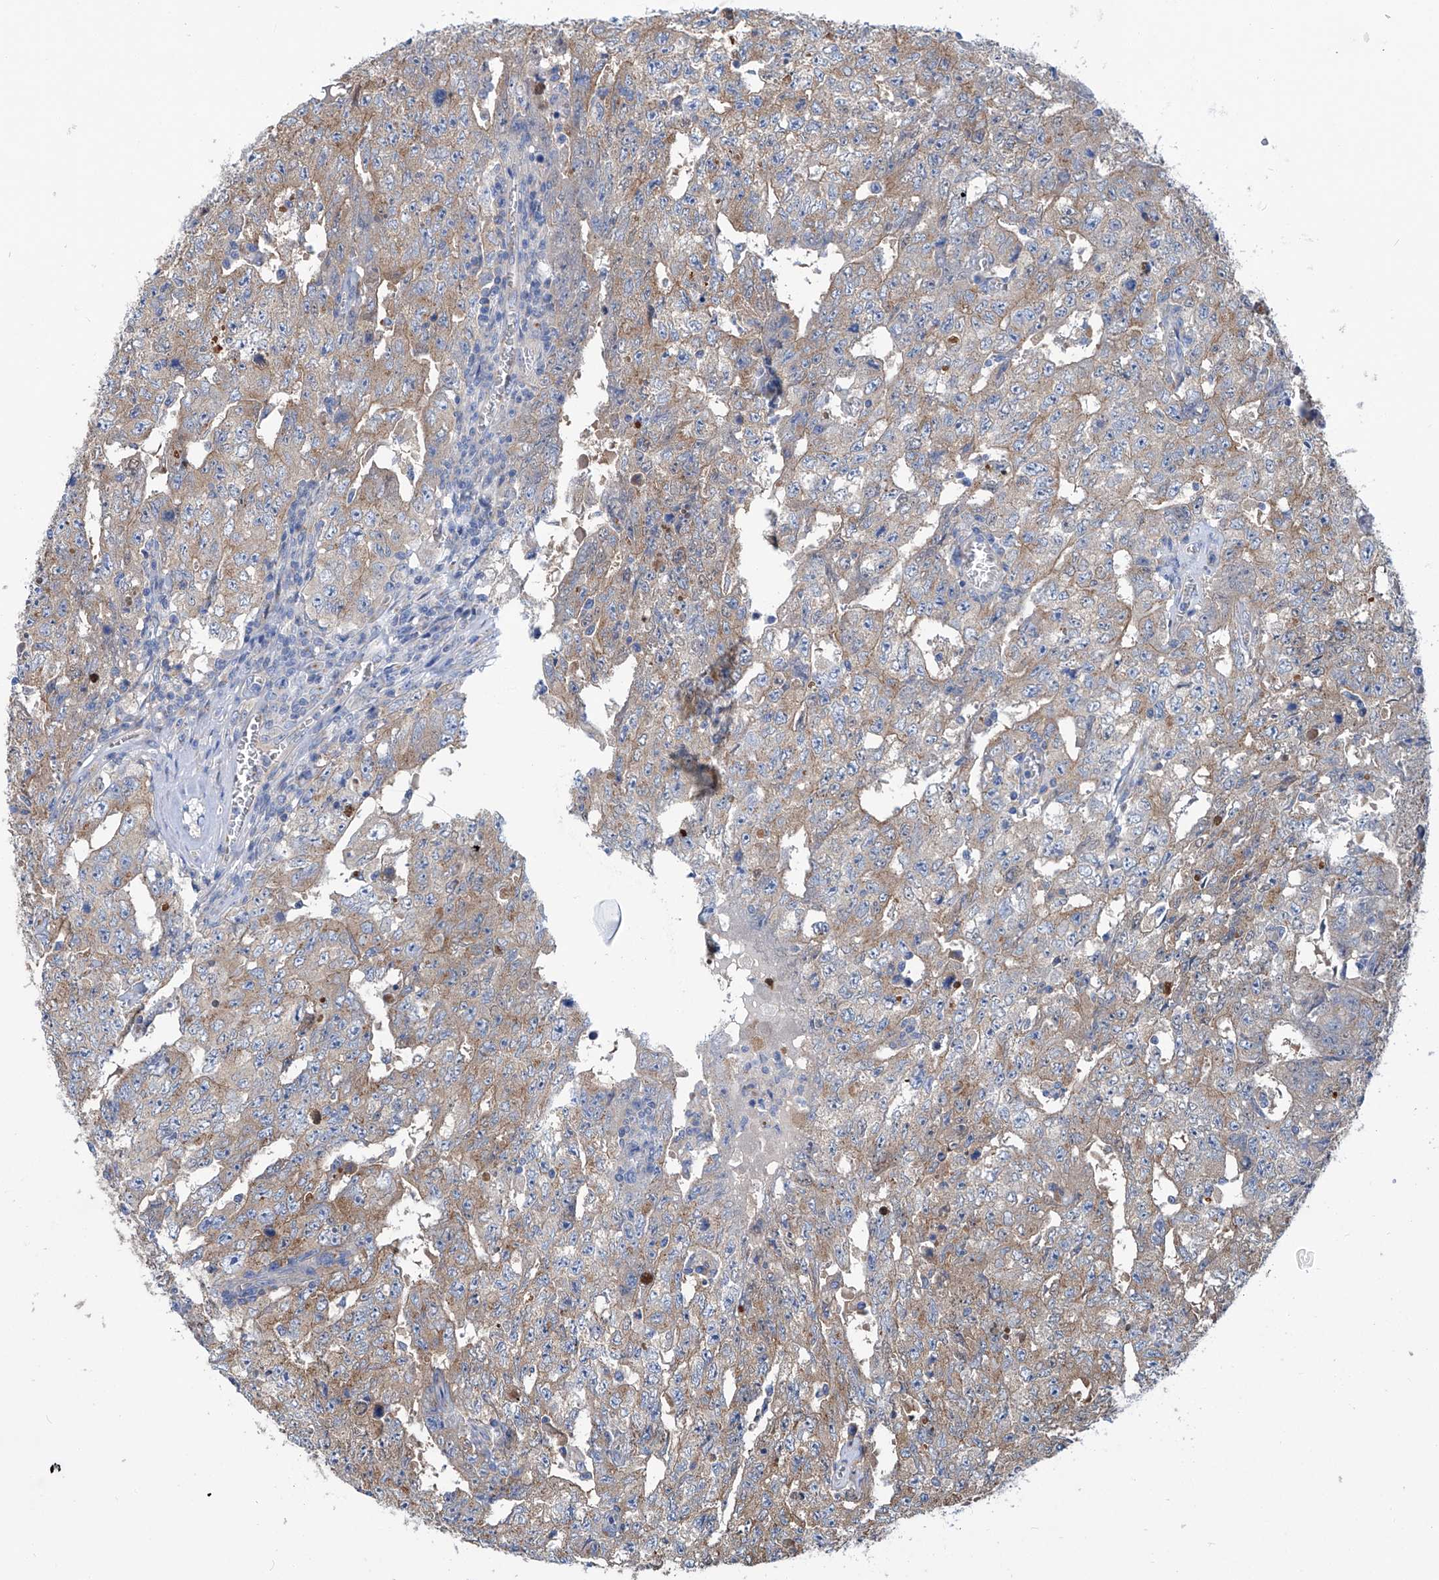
{"staining": {"intensity": "weak", "quantity": "25%-75%", "location": "cytoplasmic/membranous"}, "tissue": "testis cancer", "cell_type": "Tumor cells", "image_type": "cancer", "snomed": [{"axis": "morphology", "description": "Carcinoma, Embryonal, NOS"}, {"axis": "topography", "description": "Testis"}], "caption": "A histopathology image of human testis embryonal carcinoma stained for a protein exhibits weak cytoplasmic/membranous brown staining in tumor cells. (DAB (3,3'-diaminobenzidine) IHC with brightfield microscopy, high magnification).", "gene": "SLC22A7", "patient": {"sex": "male", "age": 26}}